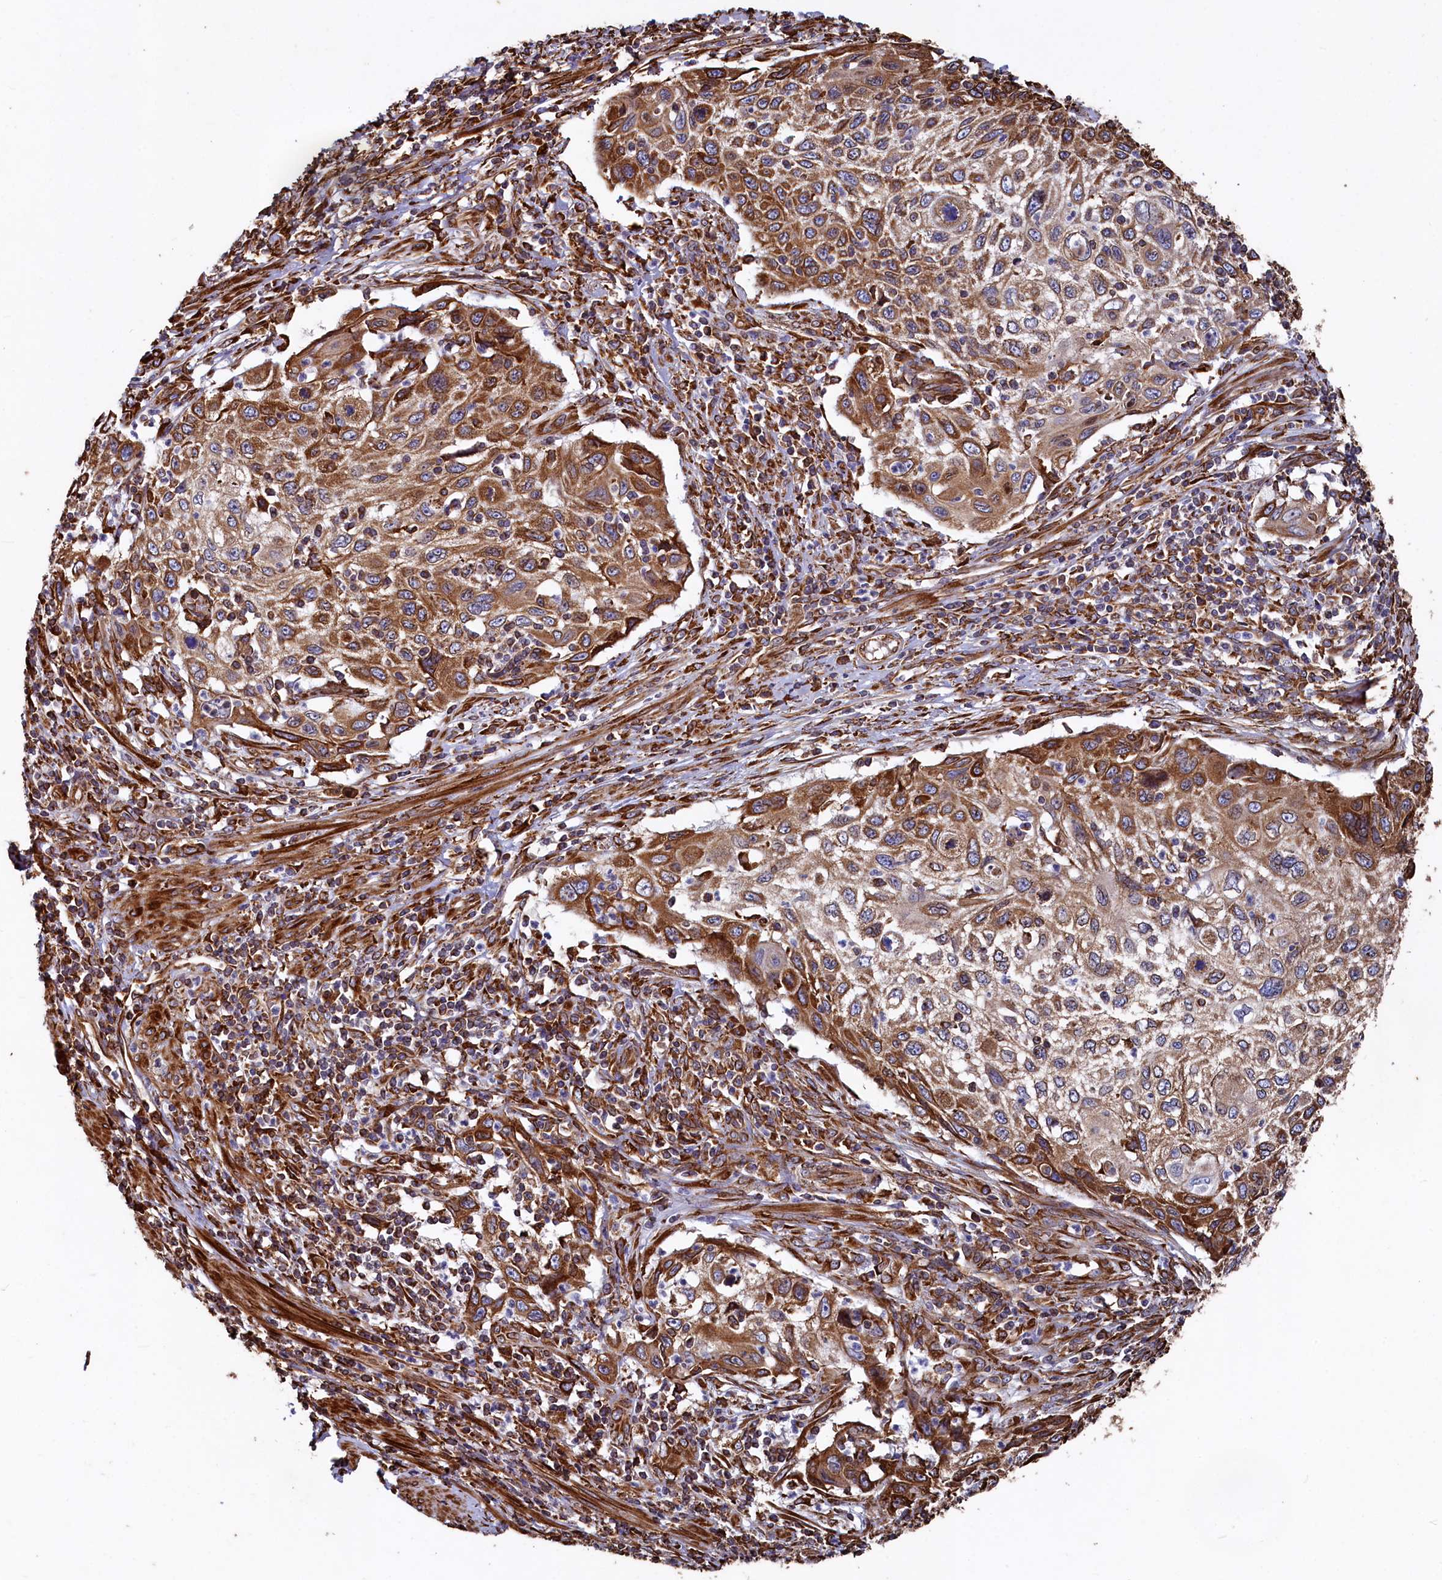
{"staining": {"intensity": "moderate", "quantity": ">75%", "location": "cytoplasmic/membranous"}, "tissue": "cervical cancer", "cell_type": "Tumor cells", "image_type": "cancer", "snomed": [{"axis": "morphology", "description": "Squamous cell carcinoma, NOS"}, {"axis": "topography", "description": "Cervix"}], "caption": "A histopathology image of human squamous cell carcinoma (cervical) stained for a protein reveals moderate cytoplasmic/membranous brown staining in tumor cells. (DAB (3,3'-diaminobenzidine) IHC, brown staining for protein, blue staining for nuclei).", "gene": "NEURL1B", "patient": {"sex": "female", "age": 70}}